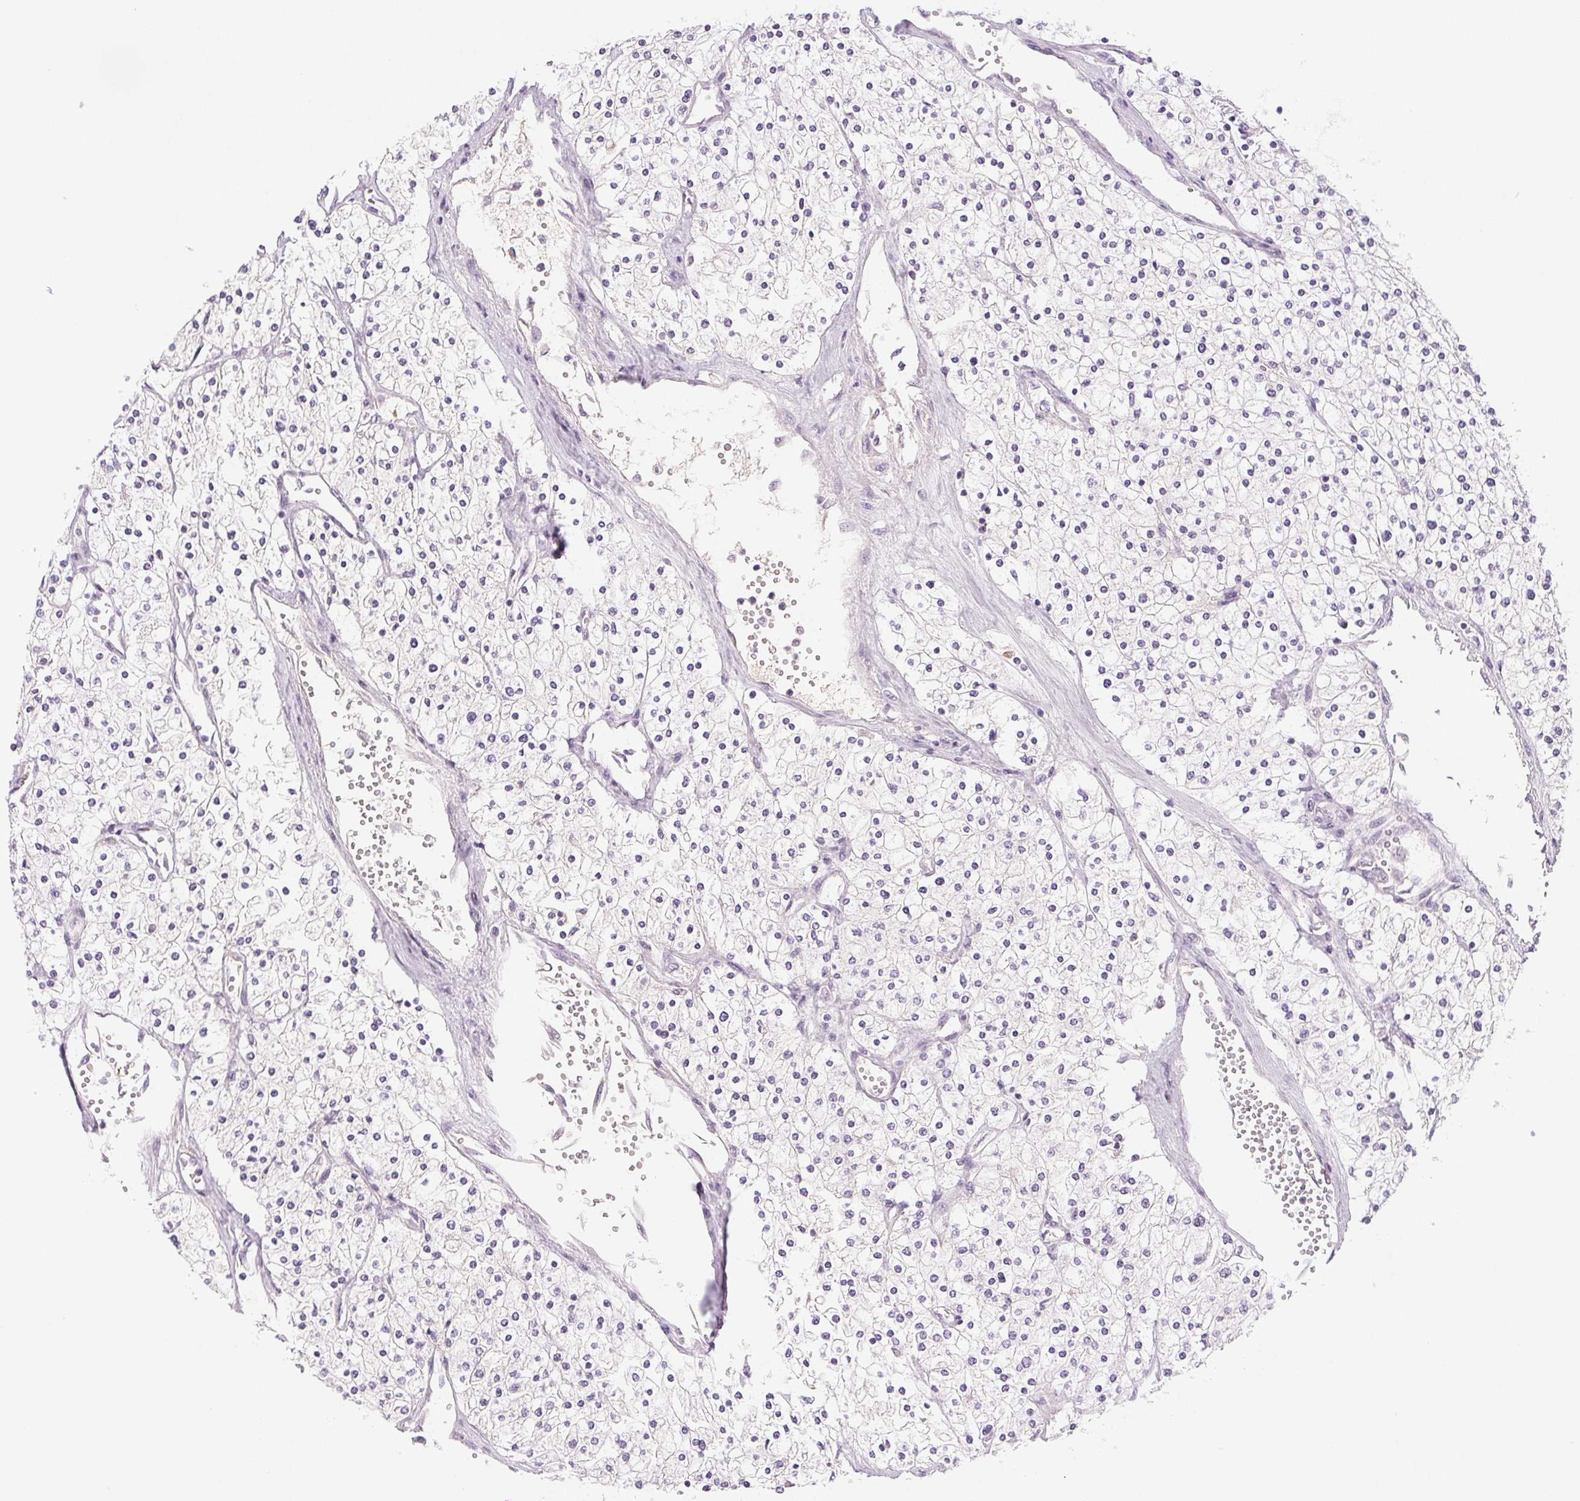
{"staining": {"intensity": "negative", "quantity": "none", "location": "none"}, "tissue": "renal cancer", "cell_type": "Tumor cells", "image_type": "cancer", "snomed": [{"axis": "morphology", "description": "Adenocarcinoma, NOS"}, {"axis": "topography", "description": "Kidney"}], "caption": "Adenocarcinoma (renal) was stained to show a protein in brown. There is no significant staining in tumor cells.", "gene": "IFIT1B", "patient": {"sex": "male", "age": 80}}